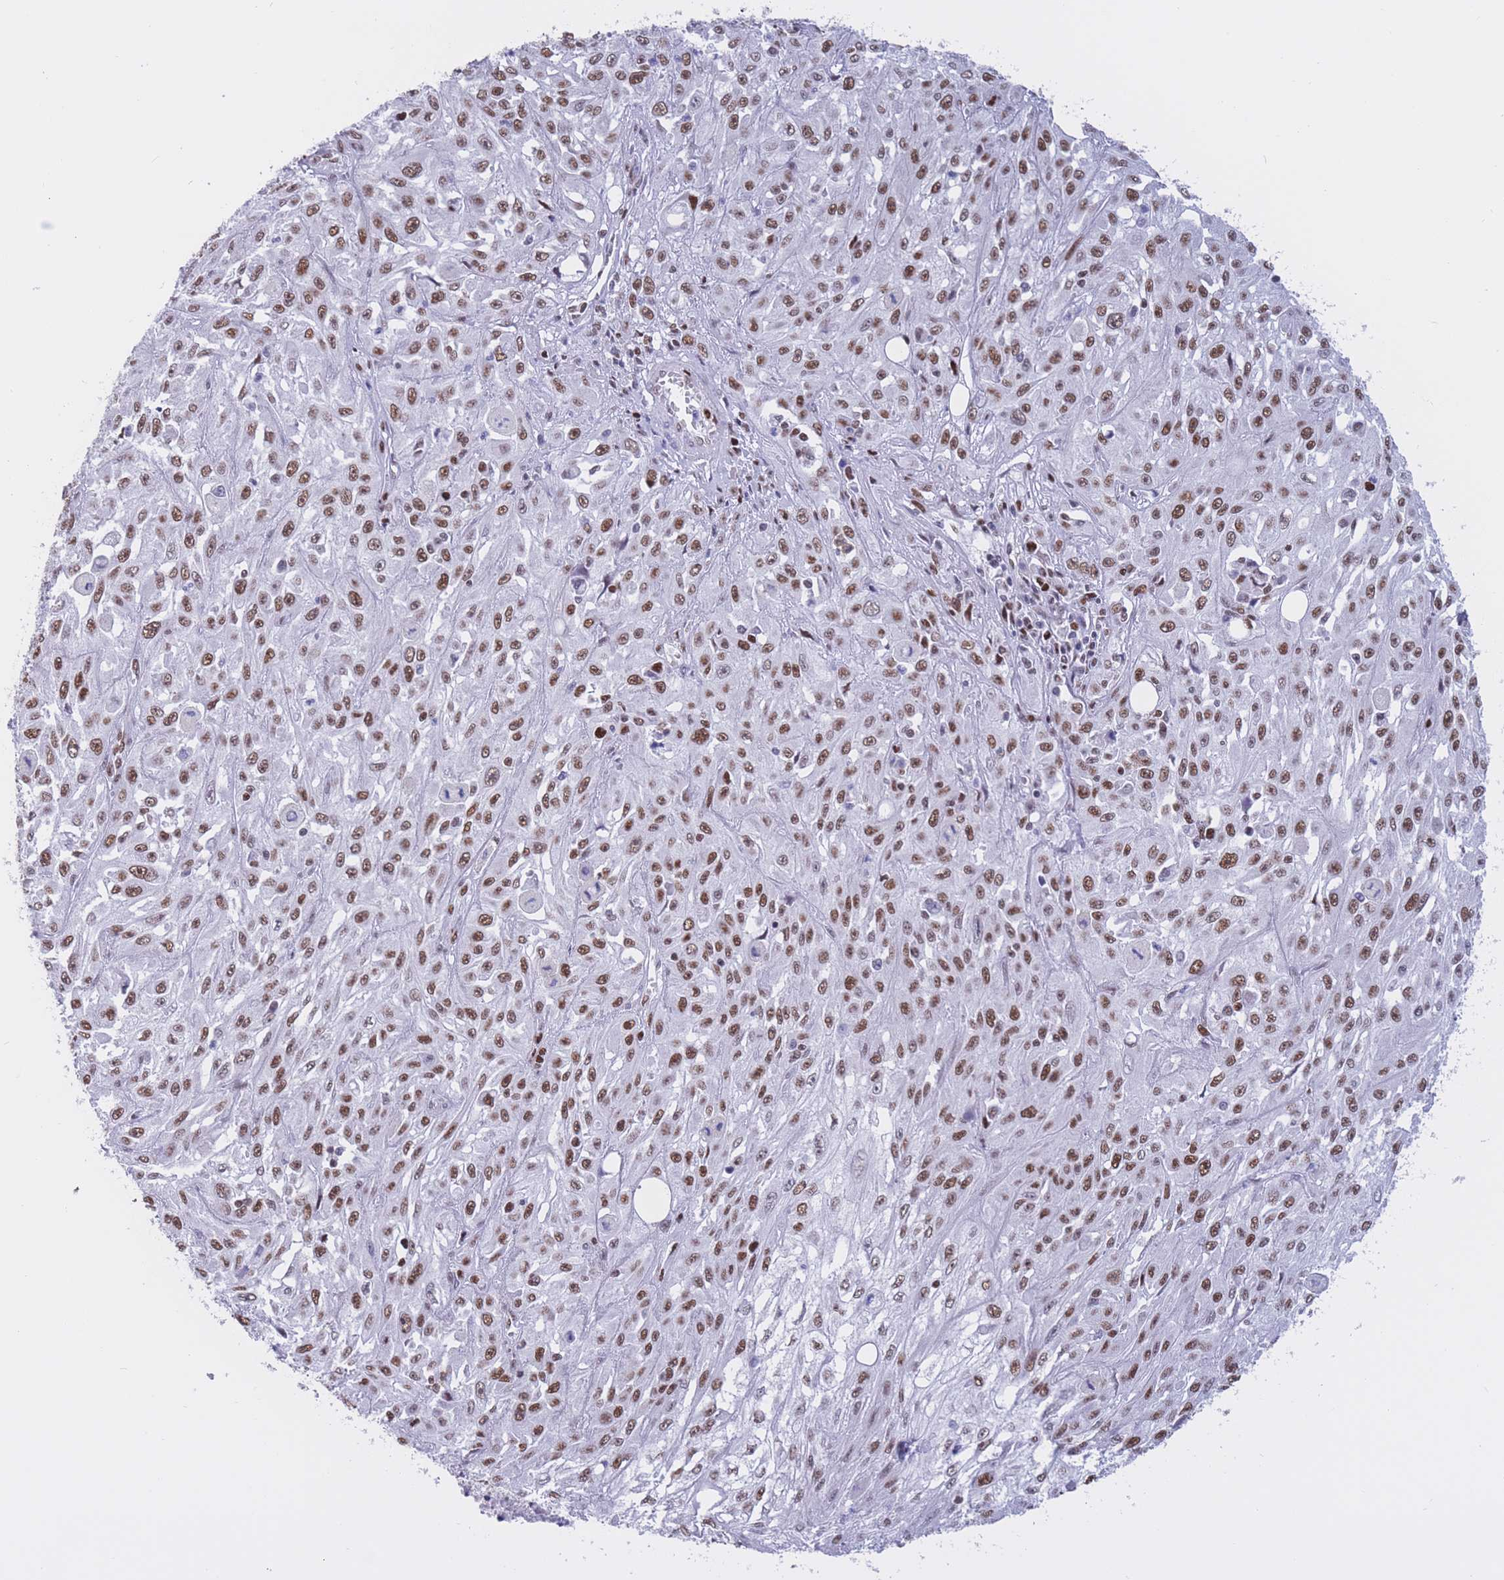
{"staining": {"intensity": "strong", "quantity": "25%-75%", "location": "nuclear"}, "tissue": "skin cancer", "cell_type": "Tumor cells", "image_type": "cancer", "snomed": [{"axis": "morphology", "description": "Squamous cell carcinoma, NOS"}, {"axis": "morphology", "description": "Squamous cell carcinoma, metastatic, NOS"}, {"axis": "topography", "description": "Skin"}, {"axis": "topography", "description": "Lymph node"}], "caption": "Skin cancer stained with a protein marker exhibits strong staining in tumor cells.", "gene": "NASP", "patient": {"sex": "male", "age": 75}}